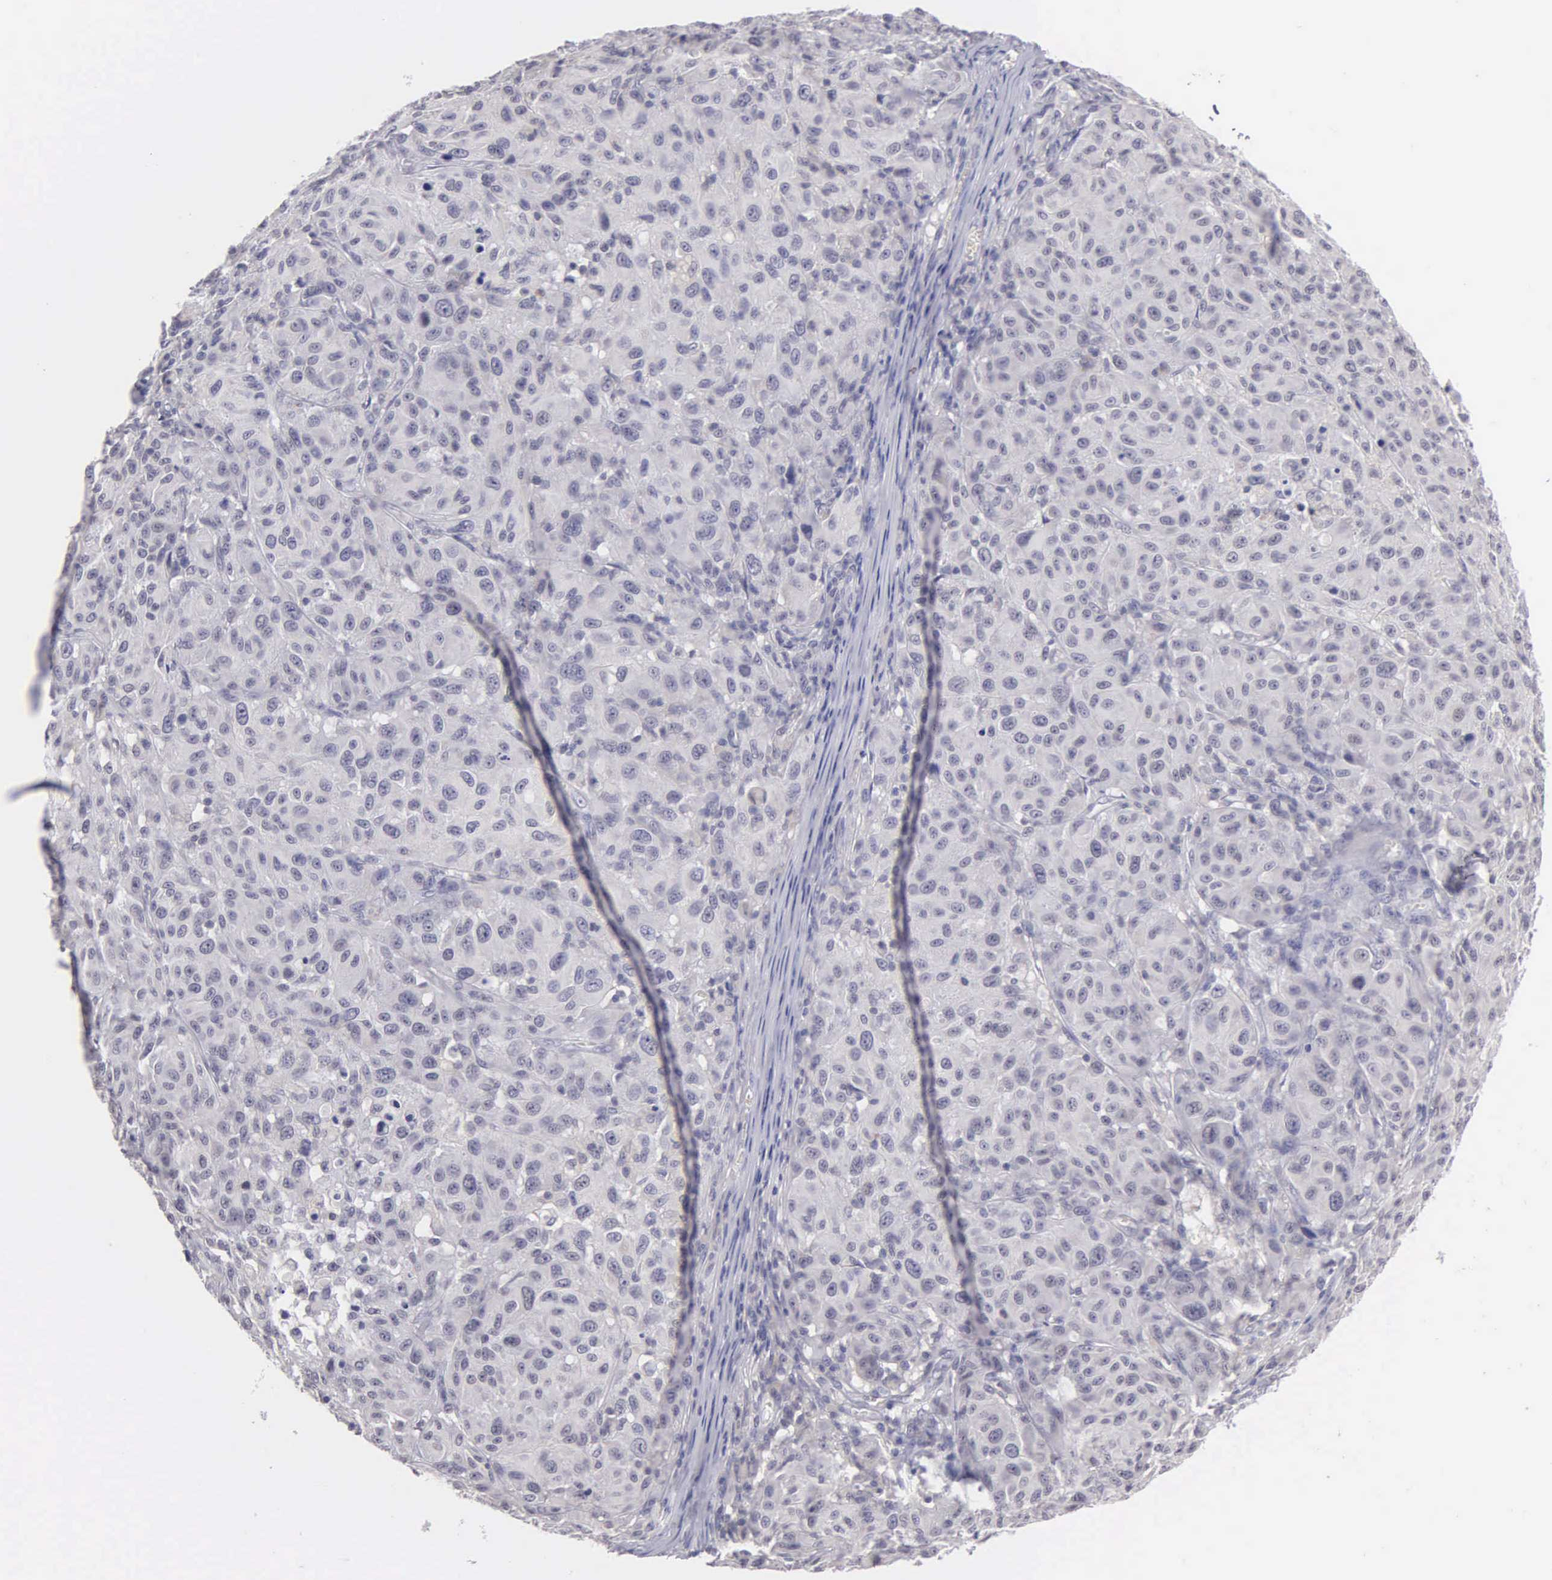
{"staining": {"intensity": "negative", "quantity": "none", "location": "none"}, "tissue": "melanoma", "cell_type": "Tumor cells", "image_type": "cancer", "snomed": [{"axis": "morphology", "description": "Malignant melanoma, NOS"}, {"axis": "topography", "description": "Skin"}], "caption": "Immunohistochemistry micrograph of malignant melanoma stained for a protein (brown), which reveals no staining in tumor cells.", "gene": "BRD1", "patient": {"sex": "female", "age": 77}}